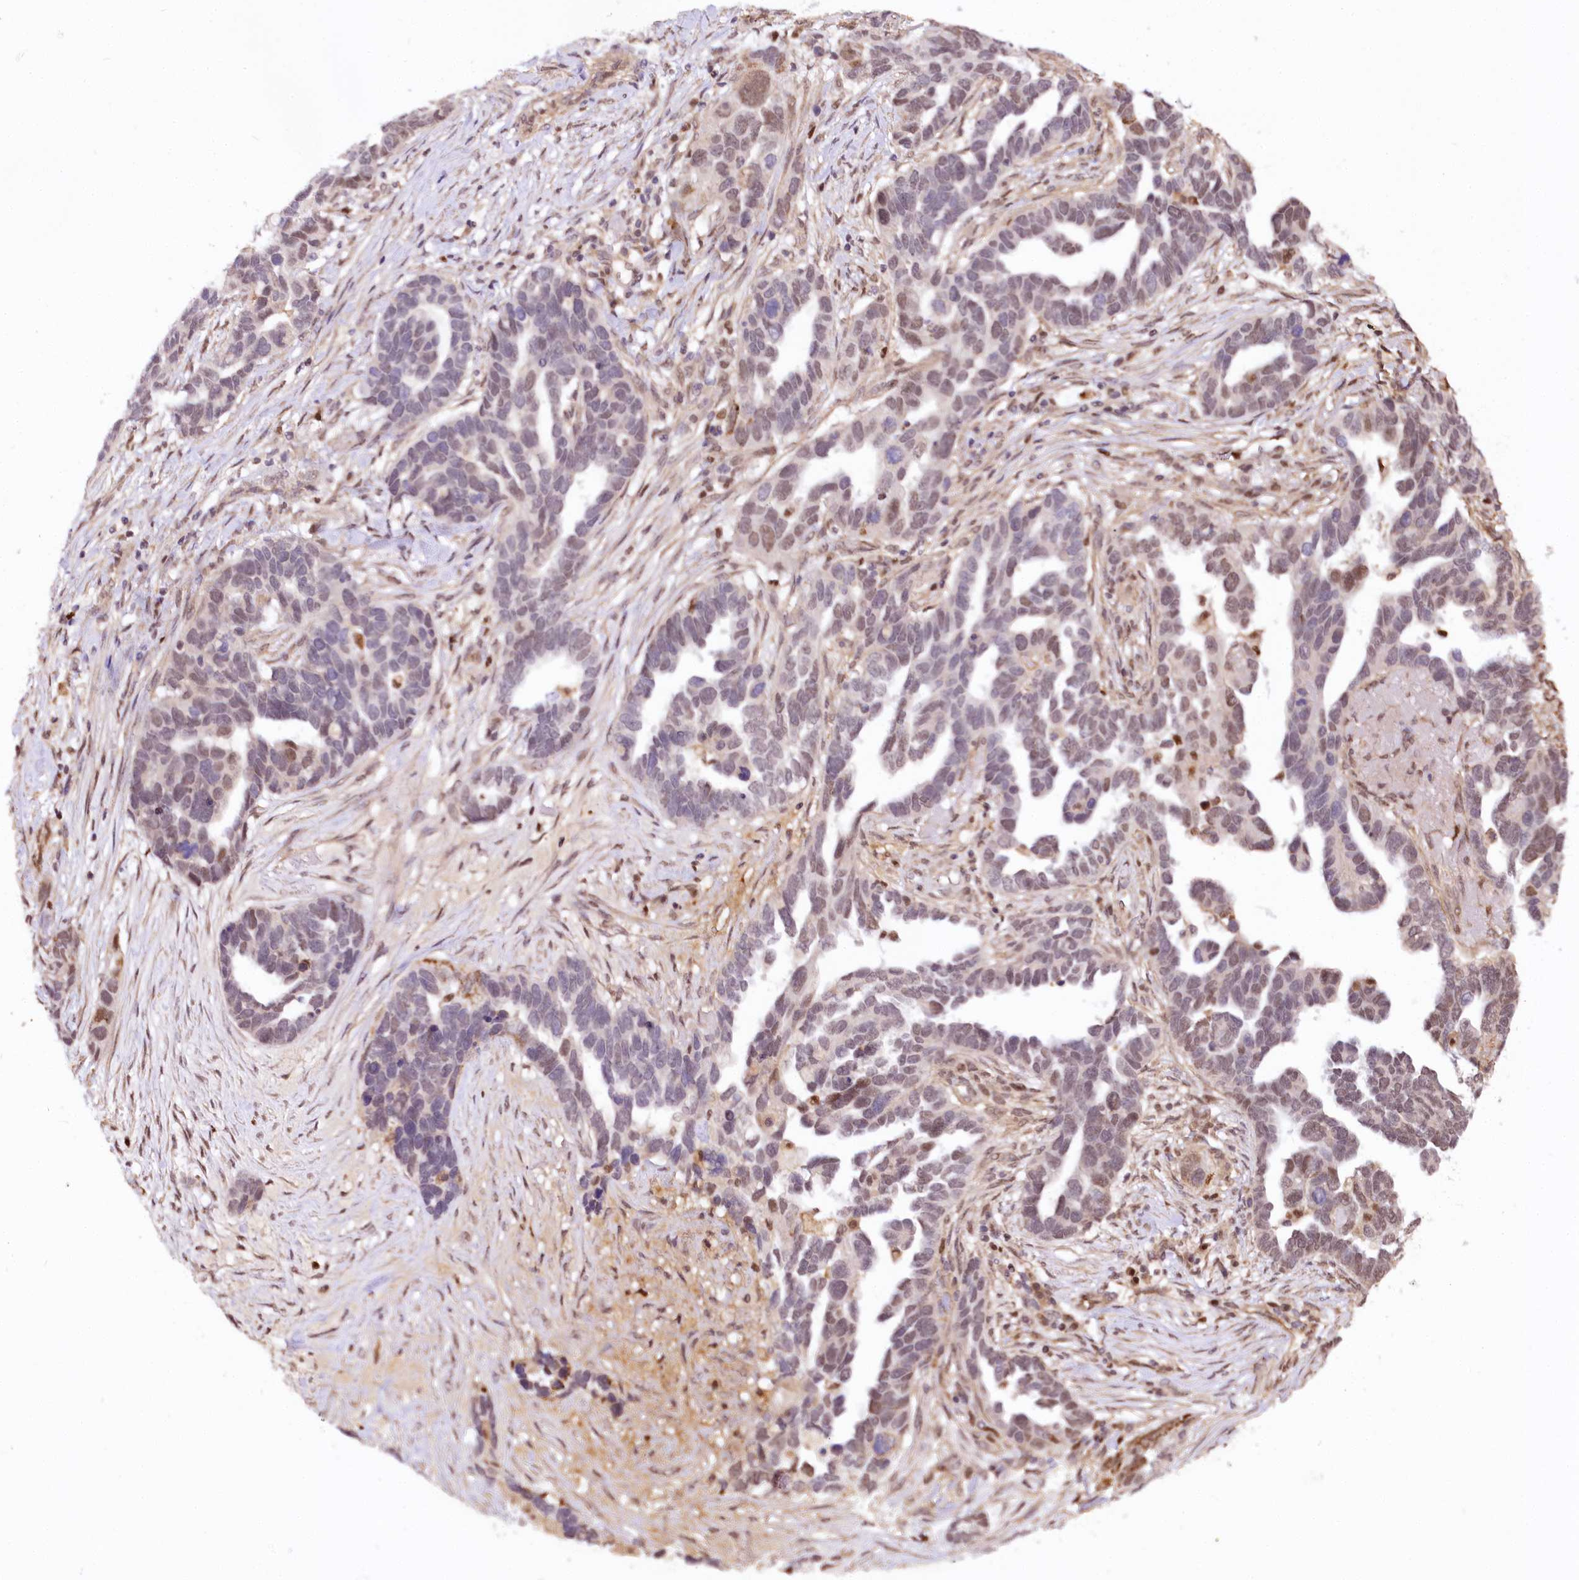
{"staining": {"intensity": "weak", "quantity": "25%-75%", "location": "nuclear"}, "tissue": "ovarian cancer", "cell_type": "Tumor cells", "image_type": "cancer", "snomed": [{"axis": "morphology", "description": "Cystadenocarcinoma, serous, NOS"}, {"axis": "topography", "description": "Ovary"}], "caption": "DAB (3,3'-diaminobenzidine) immunohistochemical staining of ovarian cancer (serous cystadenocarcinoma) exhibits weak nuclear protein staining in approximately 25%-75% of tumor cells. The protein of interest is shown in brown color, while the nuclei are stained blue.", "gene": "GNL3L", "patient": {"sex": "female", "age": 54}}